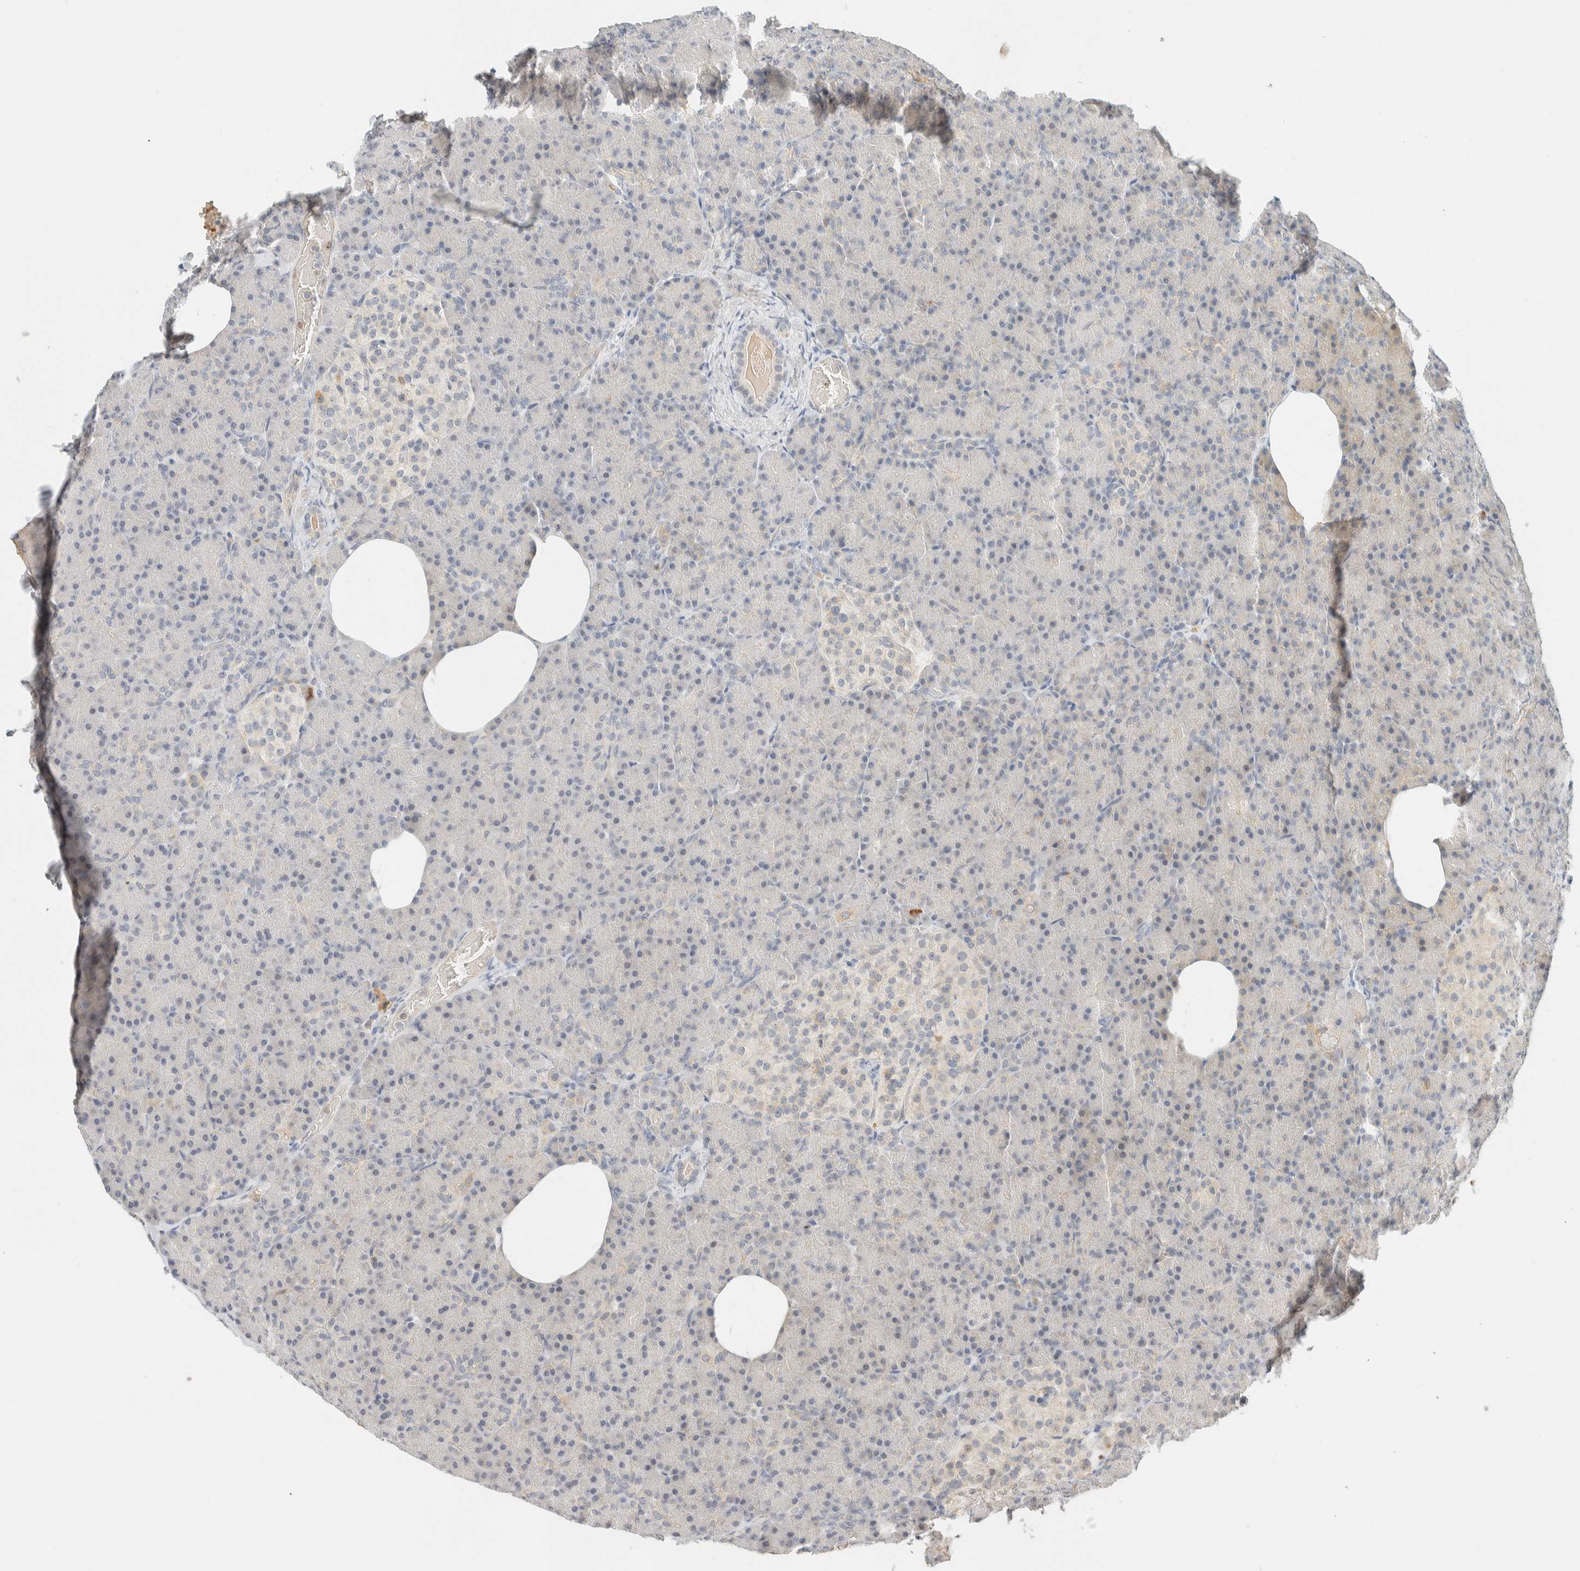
{"staining": {"intensity": "negative", "quantity": "none", "location": "none"}, "tissue": "pancreas", "cell_type": "Exocrine glandular cells", "image_type": "normal", "snomed": [{"axis": "morphology", "description": "Normal tissue, NOS"}, {"axis": "topography", "description": "Pancreas"}], "caption": "This is a image of immunohistochemistry (IHC) staining of benign pancreas, which shows no staining in exocrine glandular cells. The staining was performed using DAB to visualize the protein expression in brown, while the nuclei were stained in blue with hematoxylin (Magnification: 20x).", "gene": "TNK1", "patient": {"sex": "female", "age": 43}}